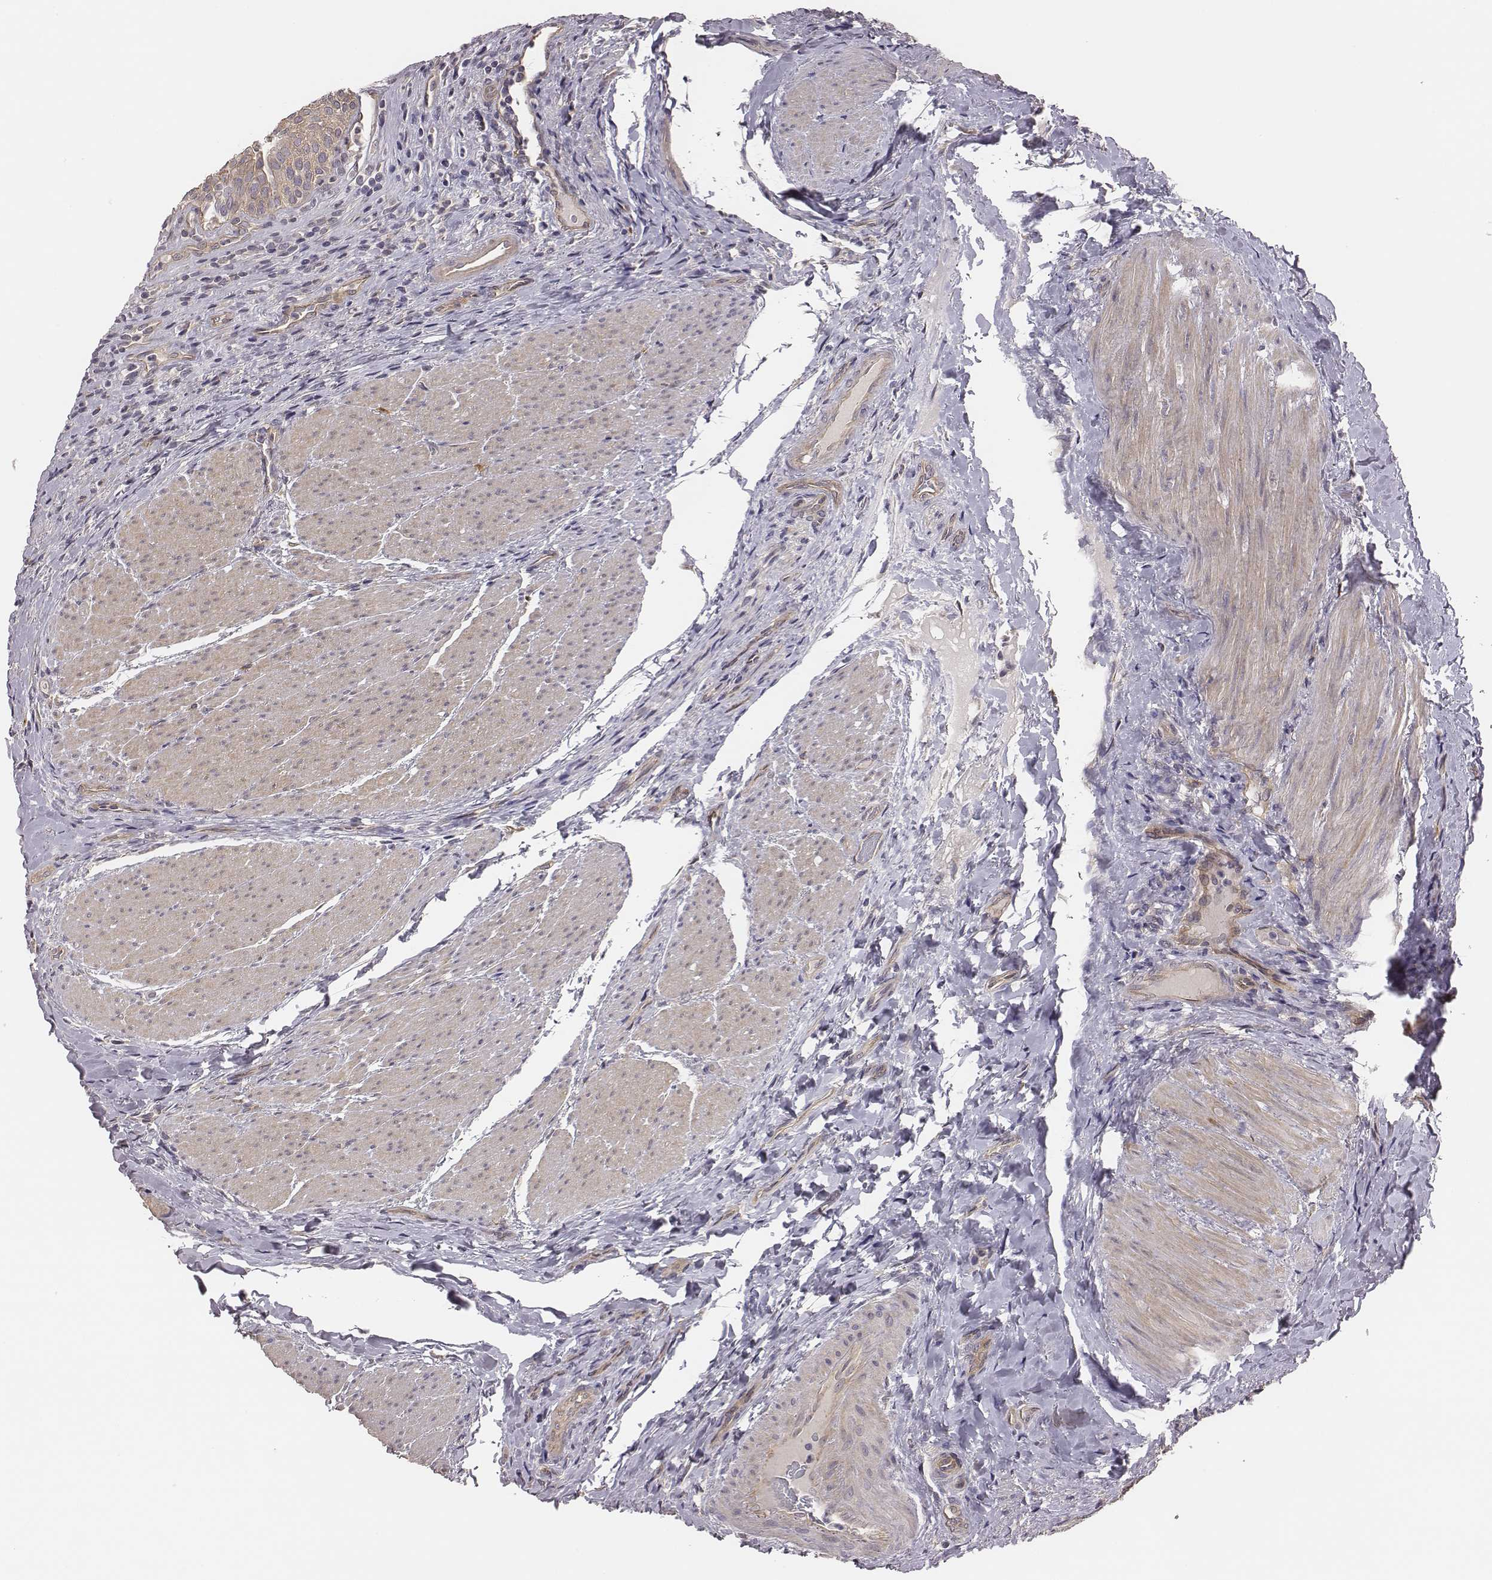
{"staining": {"intensity": "moderate", "quantity": "<25%", "location": "cytoplasmic/membranous"}, "tissue": "urinary bladder", "cell_type": "Urothelial cells", "image_type": "normal", "snomed": [{"axis": "morphology", "description": "Normal tissue, NOS"}, {"axis": "topography", "description": "Urinary bladder"}, {"axis": "topography", "description": "Peripheral nerve tissue"}], "caption": "Immunohistochemistry (IHC) photomicrograph of normal urinary bladder stained for a protein (brown), which exhibits low levels of moderate cytoplasmic/membranous expression in approximately <25% of urothelial cells.", "gene": "SCARF1", "patient": {"sex": "male", "age": 66}}